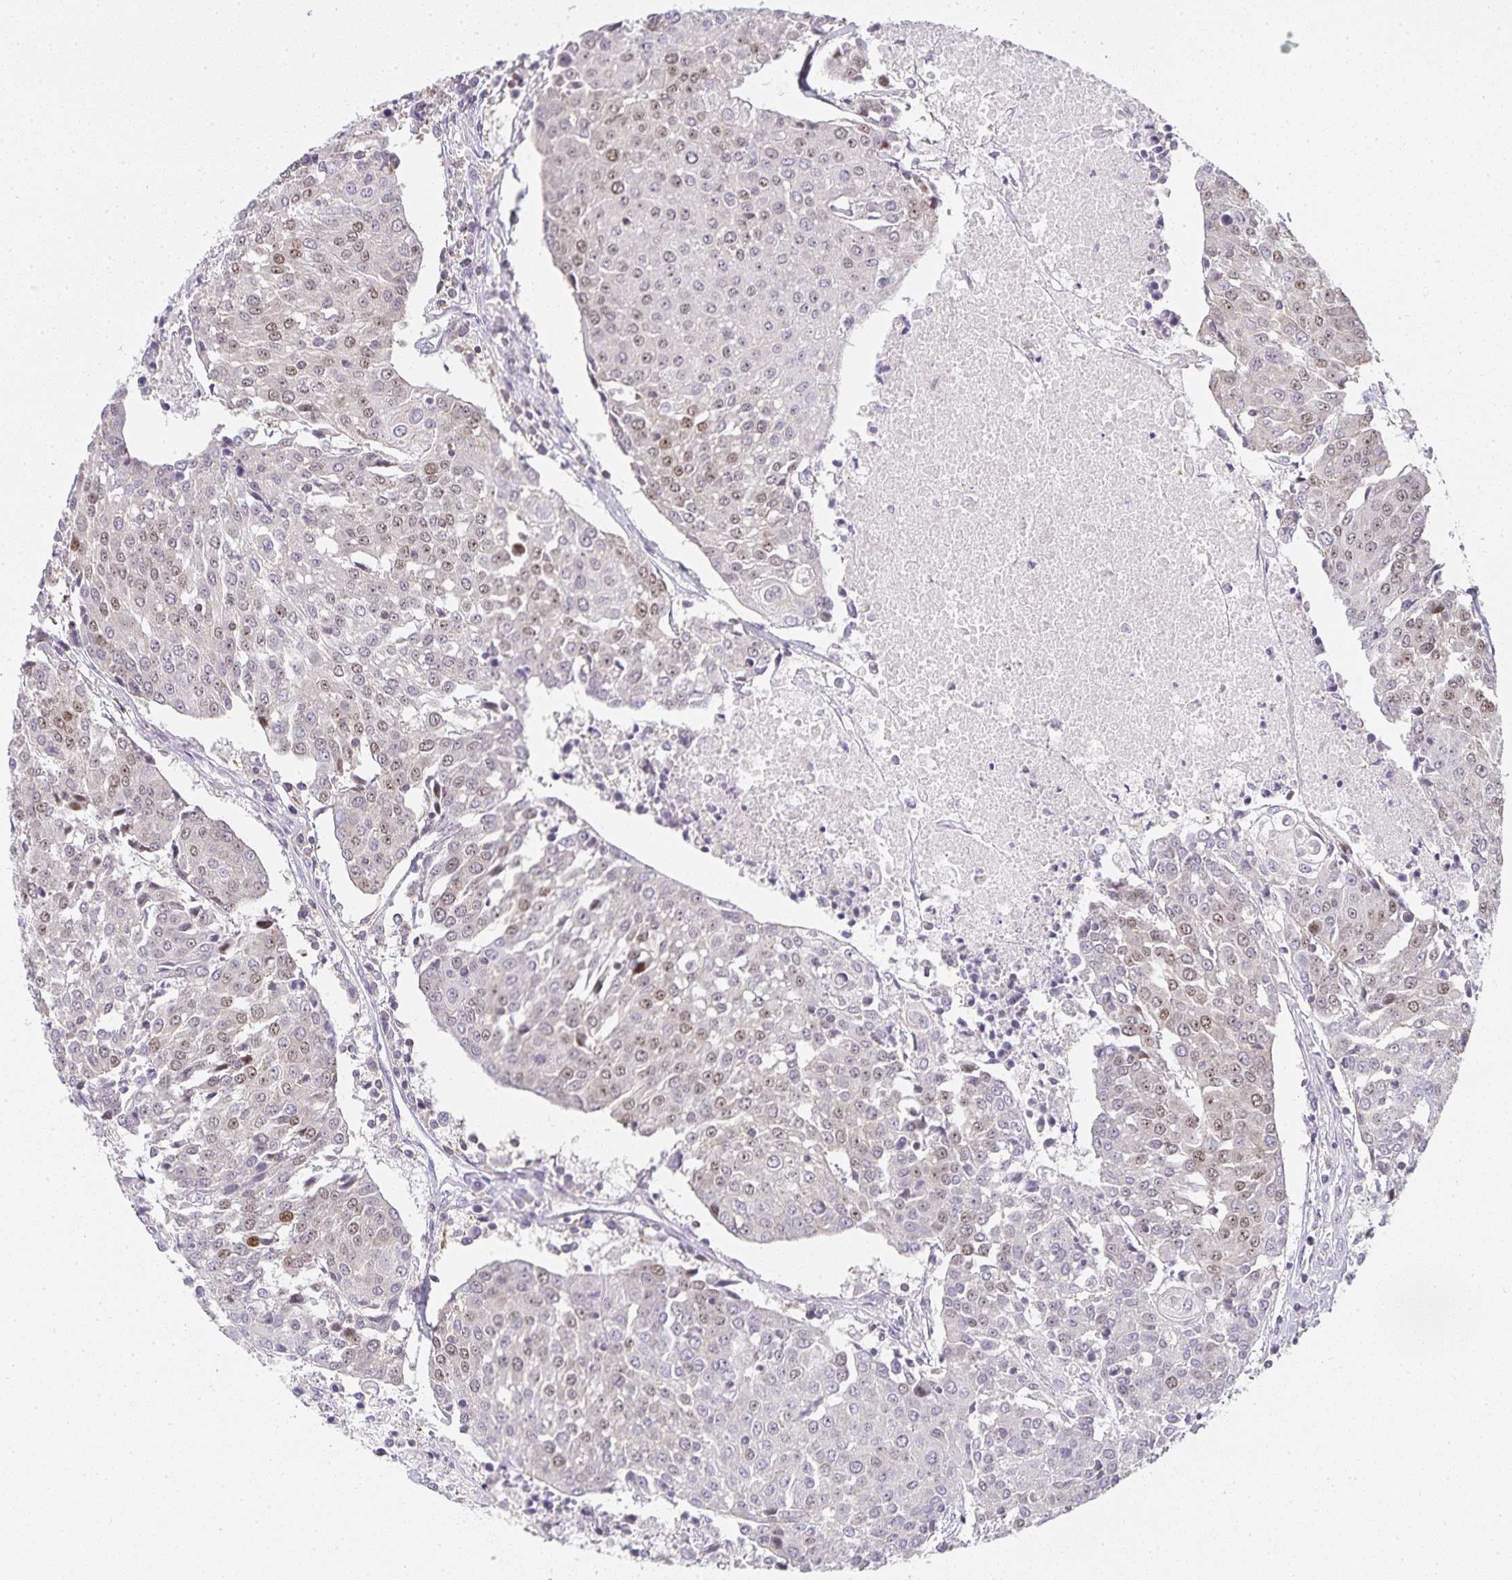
{"staining": {"intensity": "weak", "quantity": "25%-75%", "location": "nuclear"}, "tissue": "urothelial cancer", "cell_type": "Tumor cells", "image_type": "cancer", "snomed": [{"axis": "morphology", "description": "Urothelial carcinoma, High grade"}, {"axis": "topography", "description": "Urinary bladder"}], "caption": "Immunohistochemical staining of urothelial cancer shows weak nuclear protein staining in approximately 25%-75% of tumor cells.", "gene": "GATA3", "patient": {"sex": "female", "age": 85}}